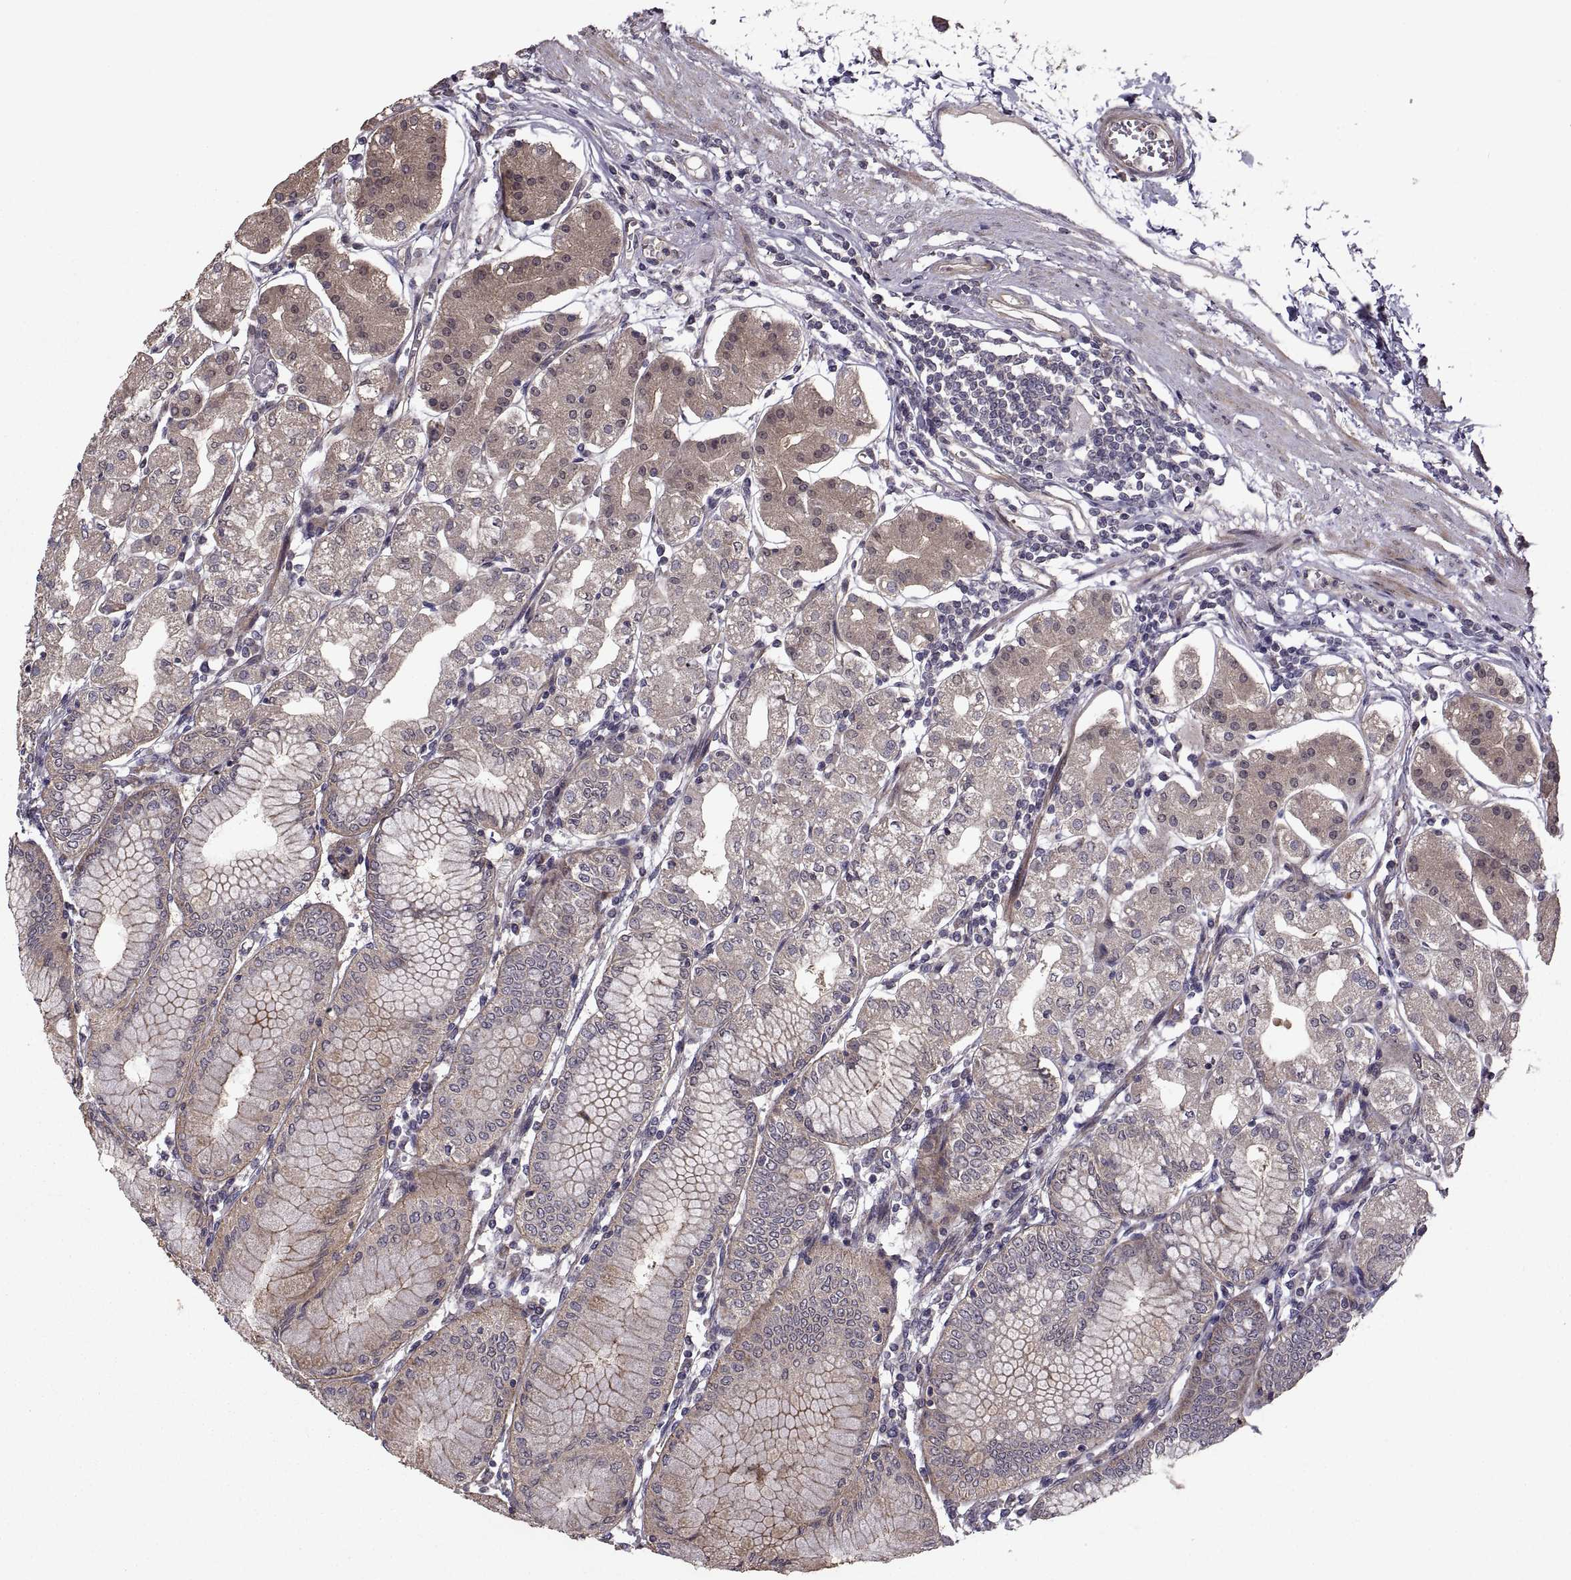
{"staining": {"intensity": "moderate", "quantity": "25%-75%", "location": "cytoplasmic/membranous"}, "tissue": "stomach", "cell_type": "Glandular cells", "image_type": "normal", "snomed": [{"axis": "morphology", "description": "Normal tissue, NOS"}, {"axis": "topography", "description": "Skeletal muscle"}, {"axis": "topography", "description": "Stomach"}], "caption": "Immunohistochemical staining of normal stomach reveals moderate cytoplasmic/membranous protein staining in about 25%-75% of glandular cells.", "gene": "PMM2", "patient": {"sex": "female", "age": 57}}